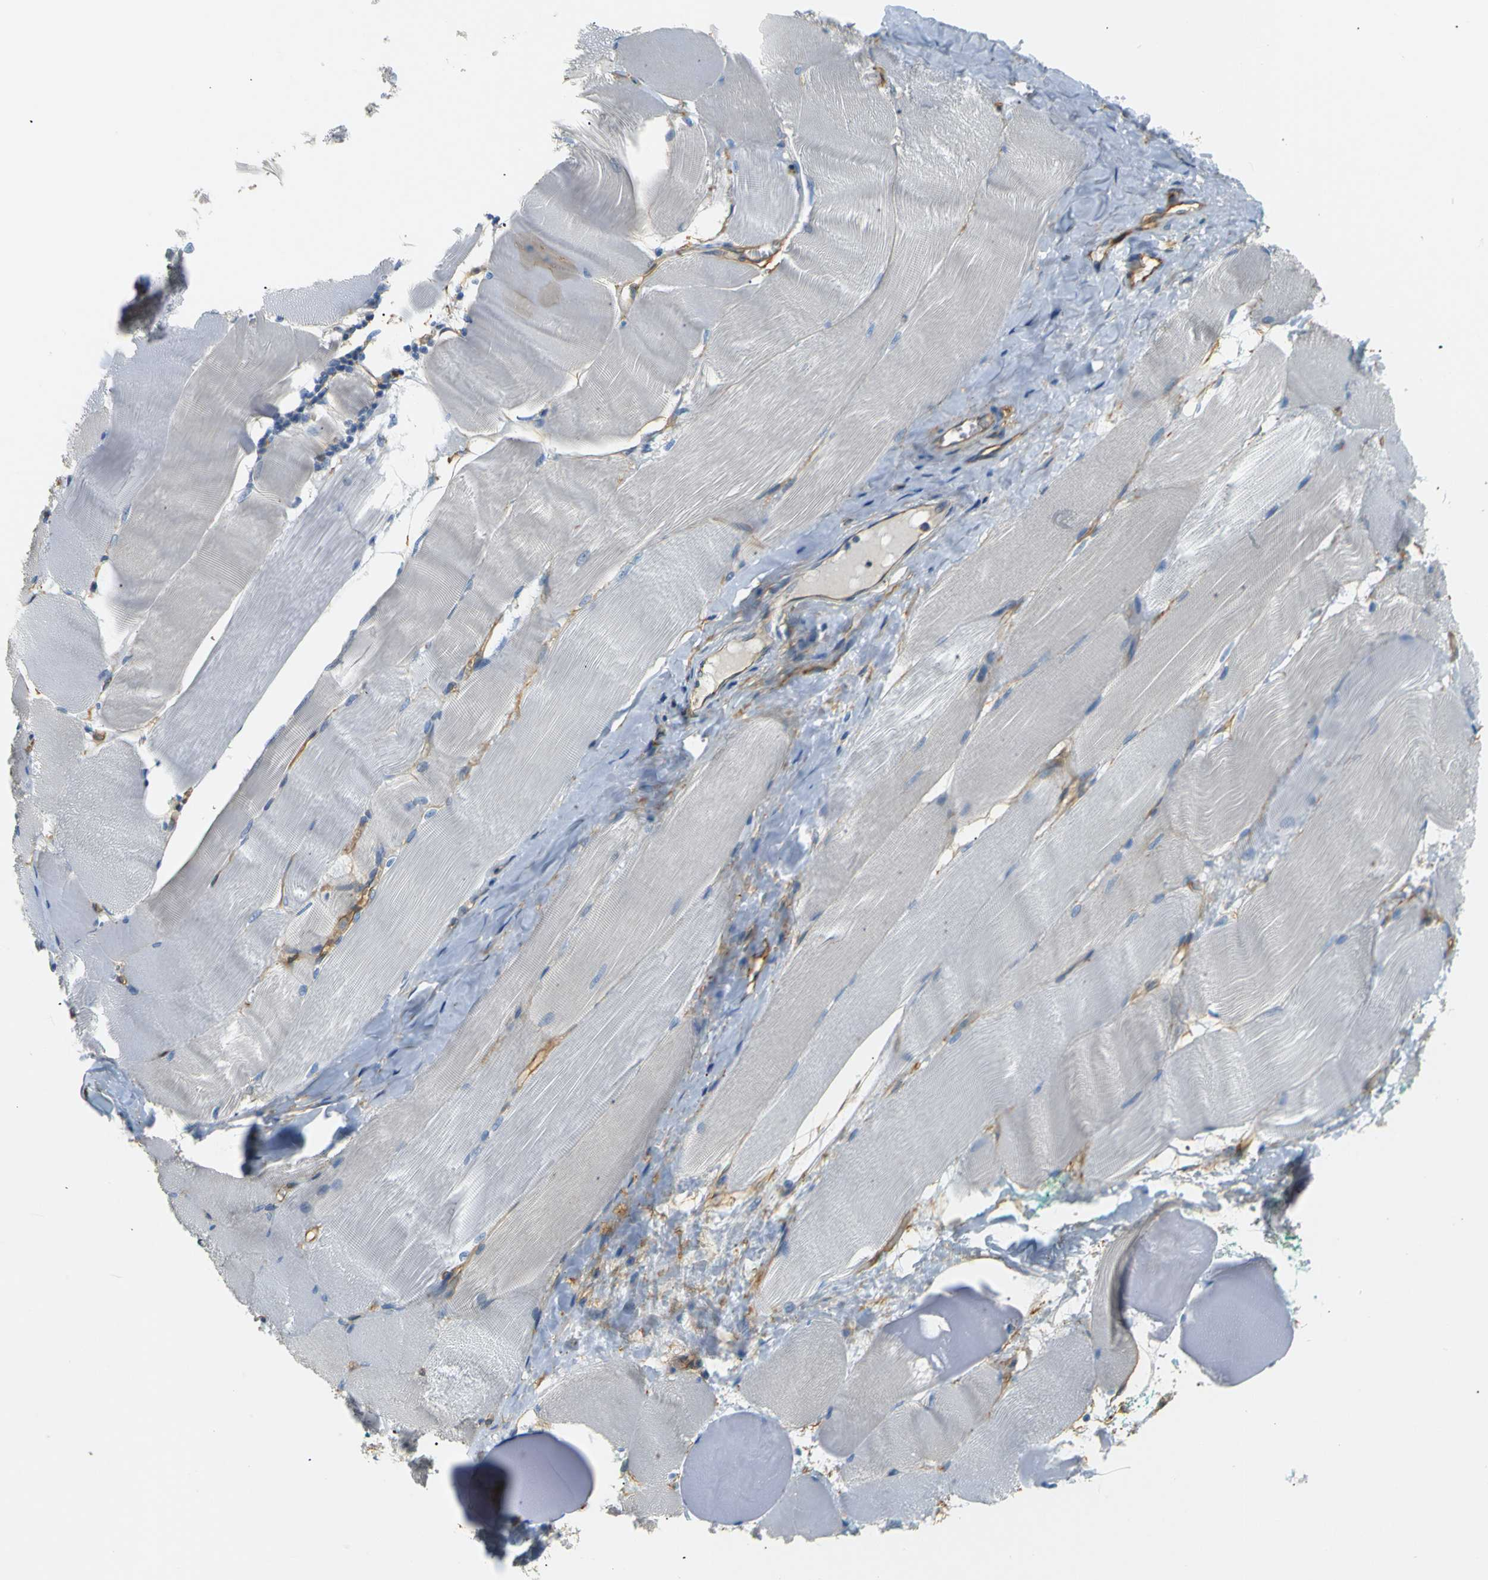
{"staining": {"intensity": "negative", "quantity": "none", "location": "none"}, "tissue": "skeletal muscle", "cell_type": "Myocytes", "image_type": "normal", "snomed": [{"axis": "morphology", "description": "Normal tissue, NOS"}, {"axis": "morphology", "description": "Squamous cell carcinoma, NOS"}, {"axis": "topography", "description": "Skeletal muscle"}], "caption": "A histopathology image of human skeletal muscle is negative for staining in myocytes. (DAB immunohistochemistry (IHC) visualized using brightfield microscopy, high magnification).", "gene": "SPTBN1", "patient": {"sex": "male", "age": 51}}